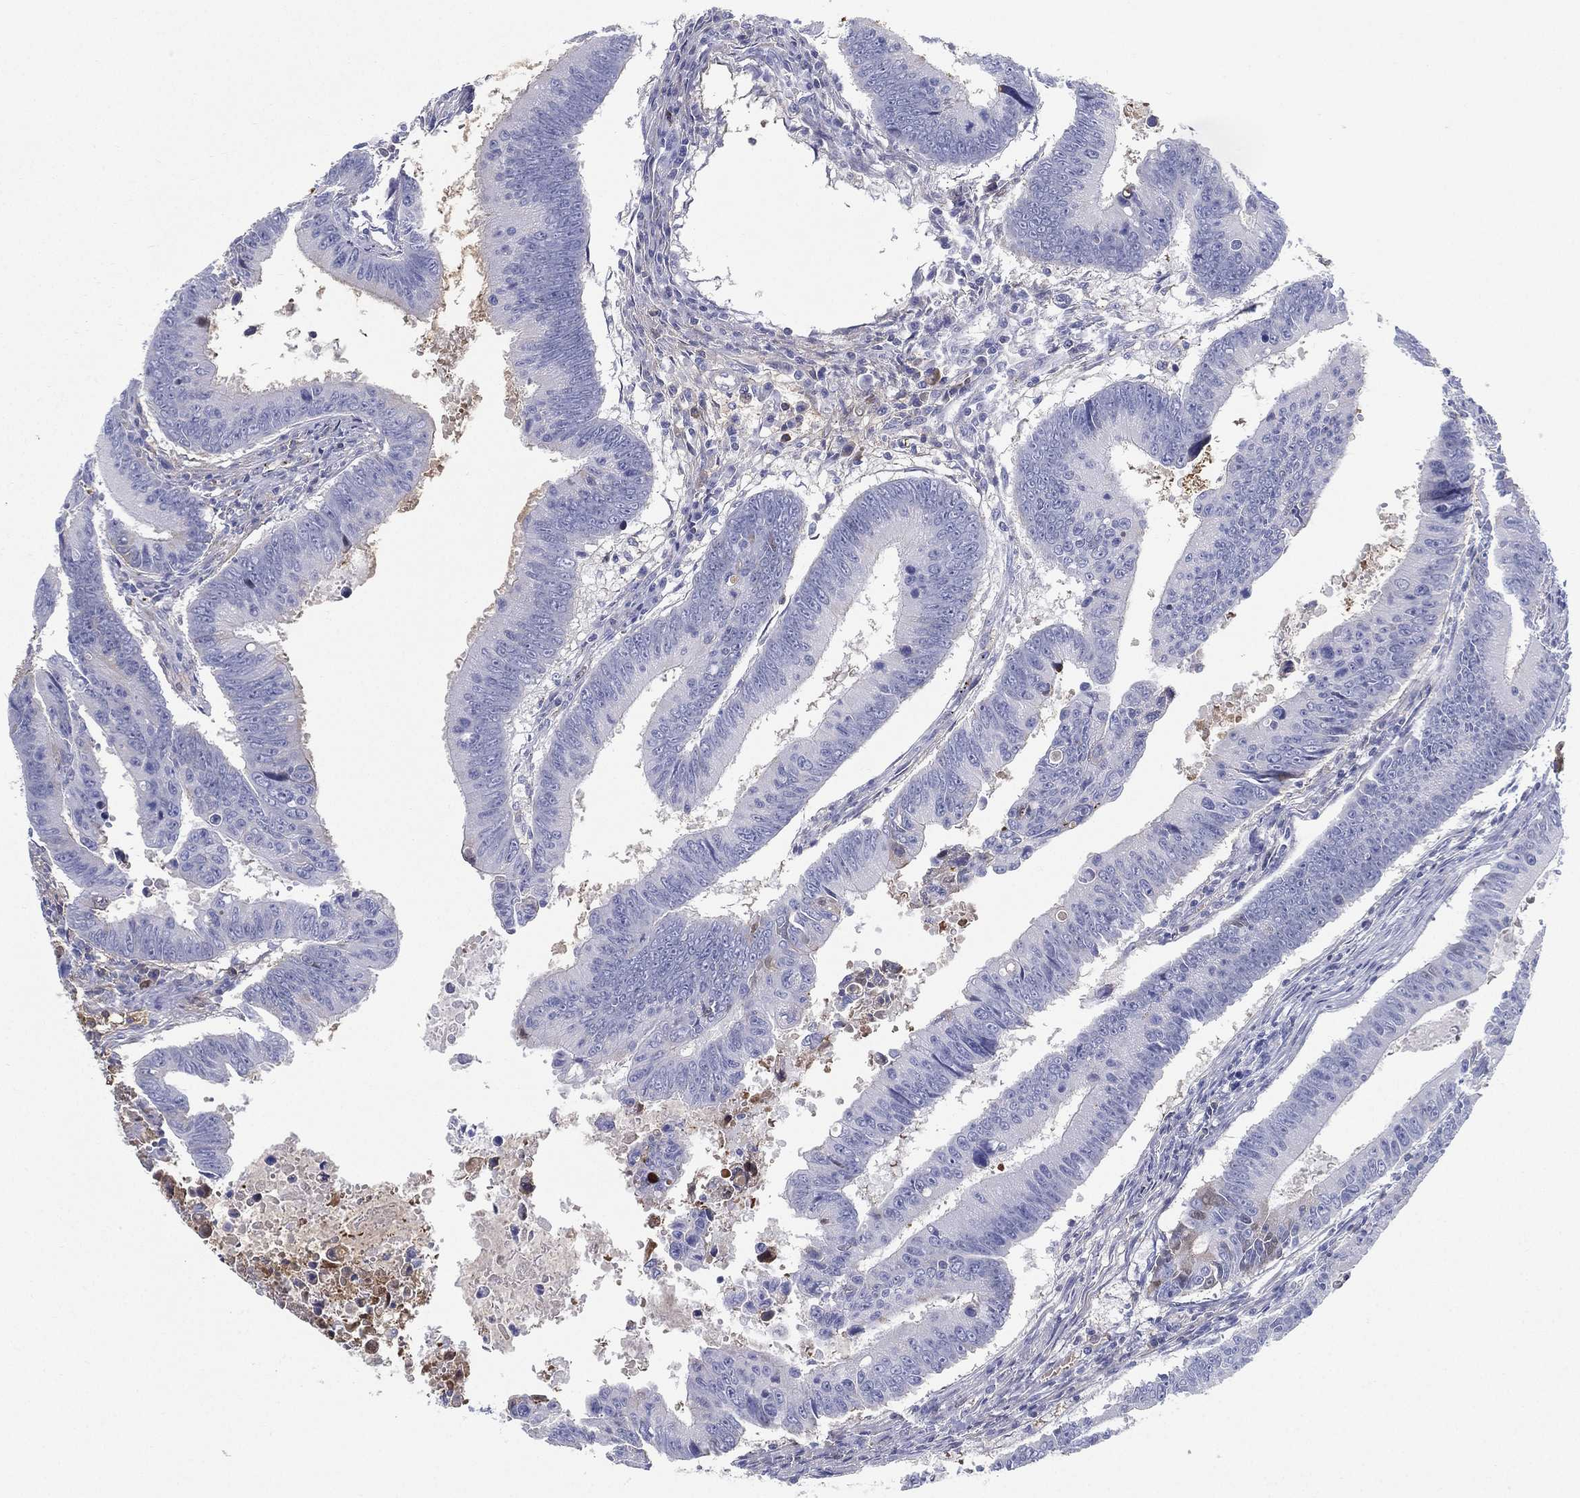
{"staining": {"intensity": "negative", "quantity": "none", "location": "none"}, "tissue": "colorectal cancer", "cell_type": "Tumor cells", "image_type": "cancer", "snomed": [{"axis": "morphology", "description": "Adenocarcinoma, NOS"}, {"axis": "topography", "description": "Colon"}], "caption": "Tumor cells show no significant protein expression in colorectal cancer. (Immunohistochemistry, brightfield microscopy, high magnification).", "gene": "IFNB1", "patient": {"sex": "female", "age": 87}}